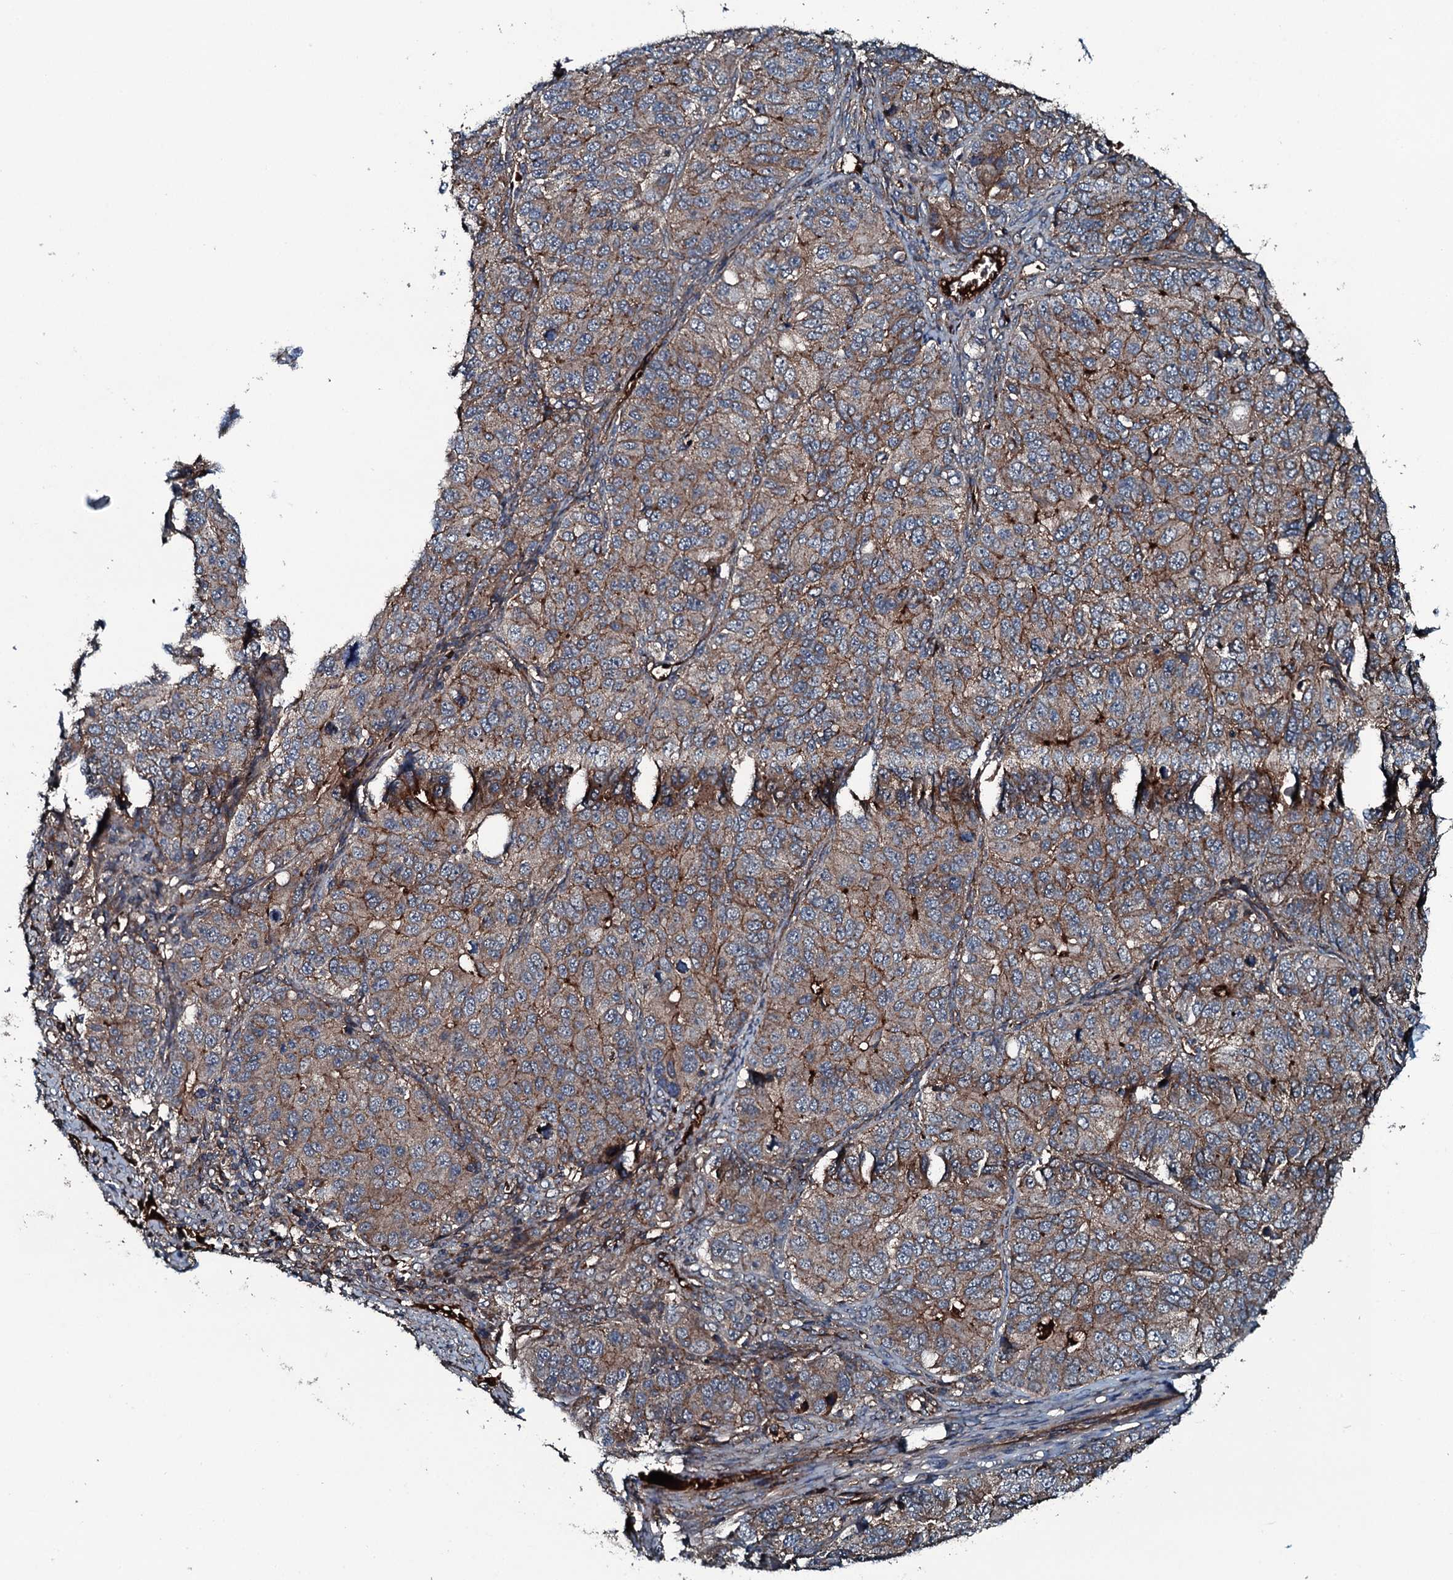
{"staining": {"intensity": "moderate", "quantity": ">75%", "location": "cytoplasmic/membranous"}, "tissue": "ovarian cancer", "cell_type": "Tumor cells", "image_type": "cancer", "snomed": [{"axis": "morphology", "description": "Carcinoma, endometroid"}, {"axis": "topography", "description": "Ovary"}], "caption": "Tumor cells exhibit moderate cytoplasmic/membranous staining in about >75% of cells in endometroid carcinoma (ovarian).", "gene": "TRIM7", "patient": {"sex": "female", "age": 51}}